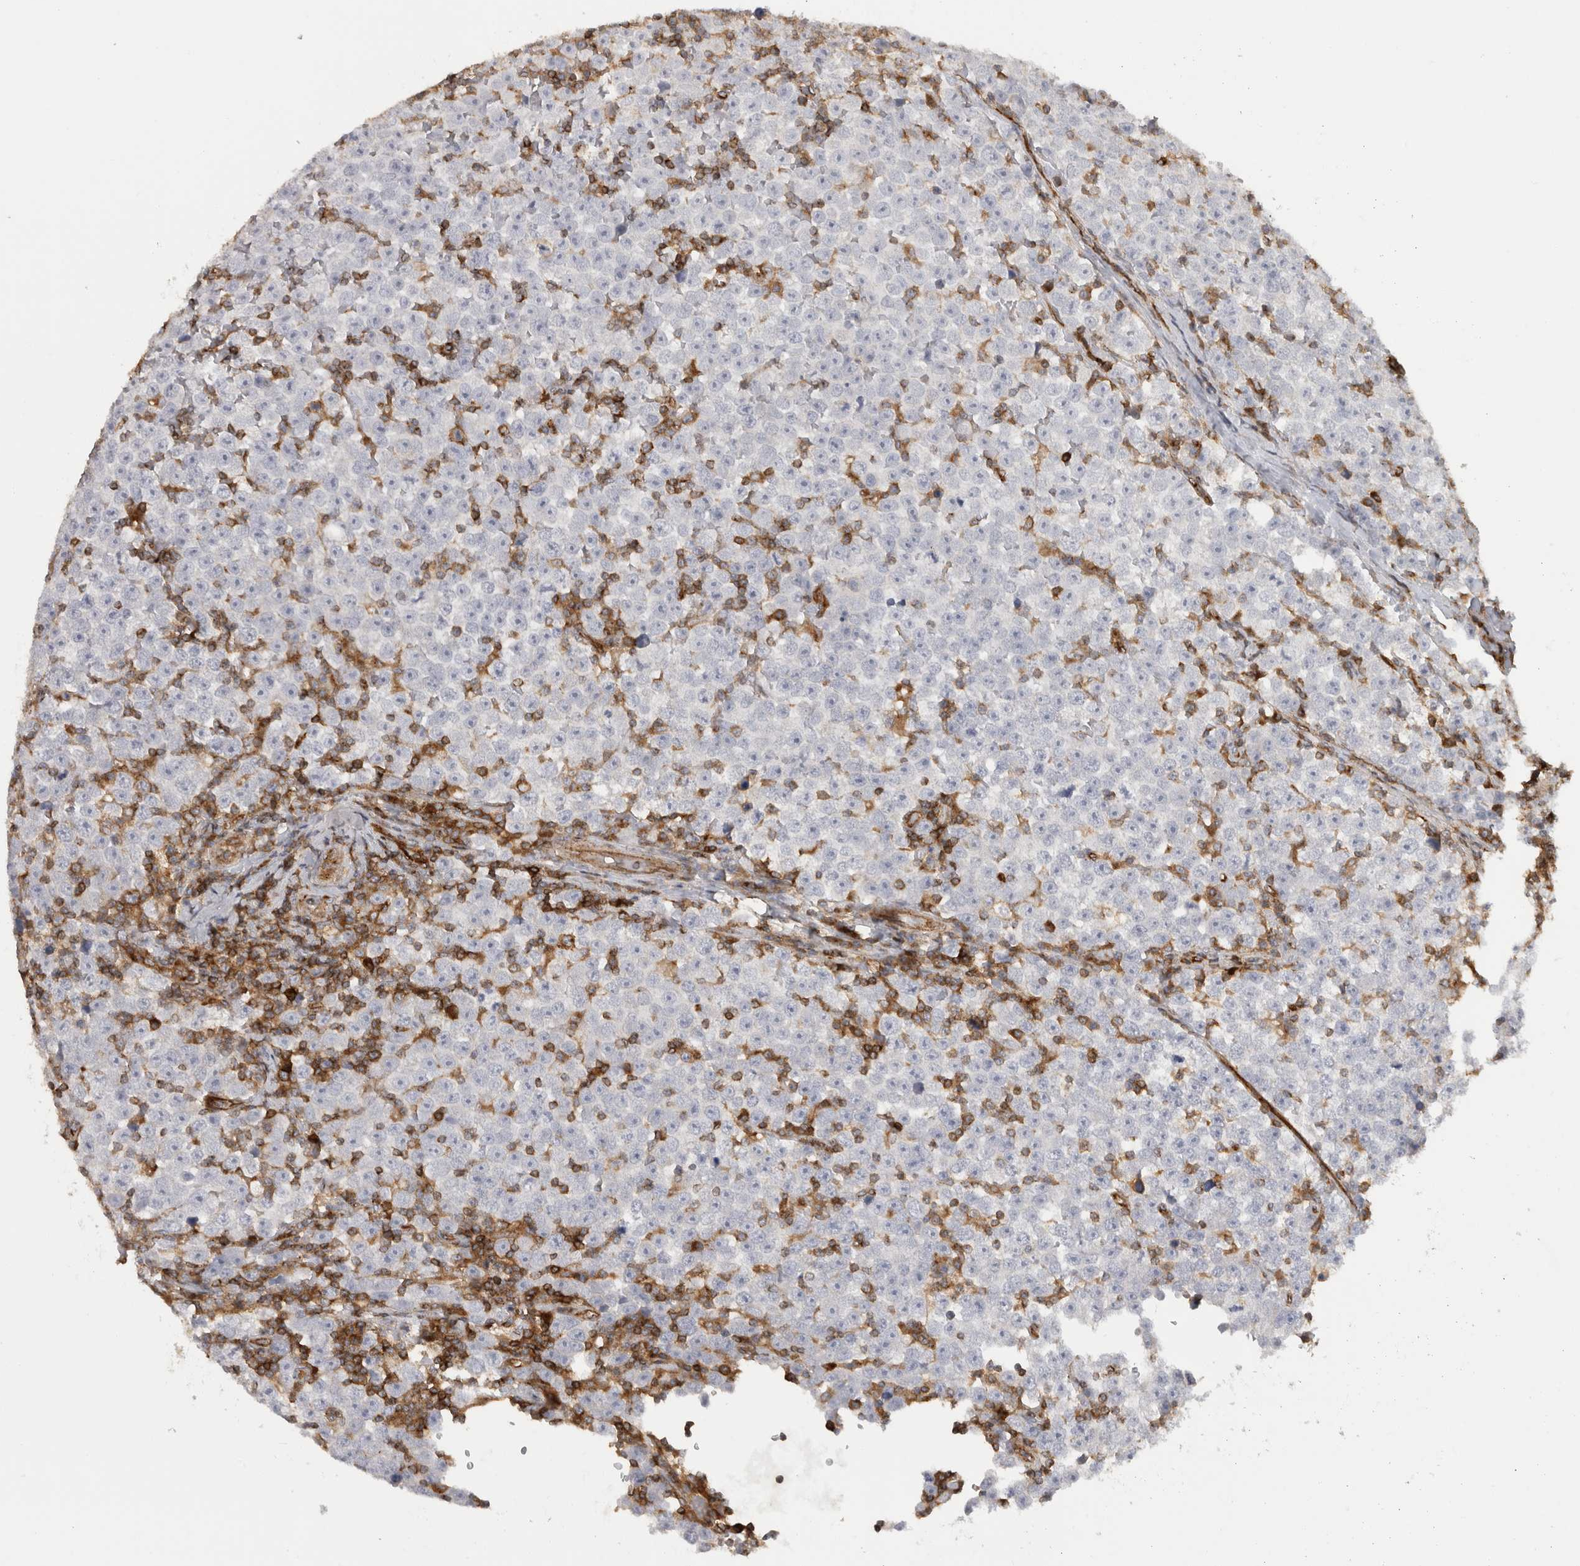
{"staining": {"intensity": "negative", "quantity": "none", "location": "none"}, "tissue": "testis cancer", "cell_type": "Tumor cells", "image_type": "cancer", "snomed": [{"axis": "morphology", "description": "Seminoma, NOS"}, {"axis": "topography", "description": "Testis"}], "caption": "Protein analysis of testis seminoma displays no significant positivity in tumor cells.", "gene": "HLA-E", "patient": {"sex": "male", "age": 43}}